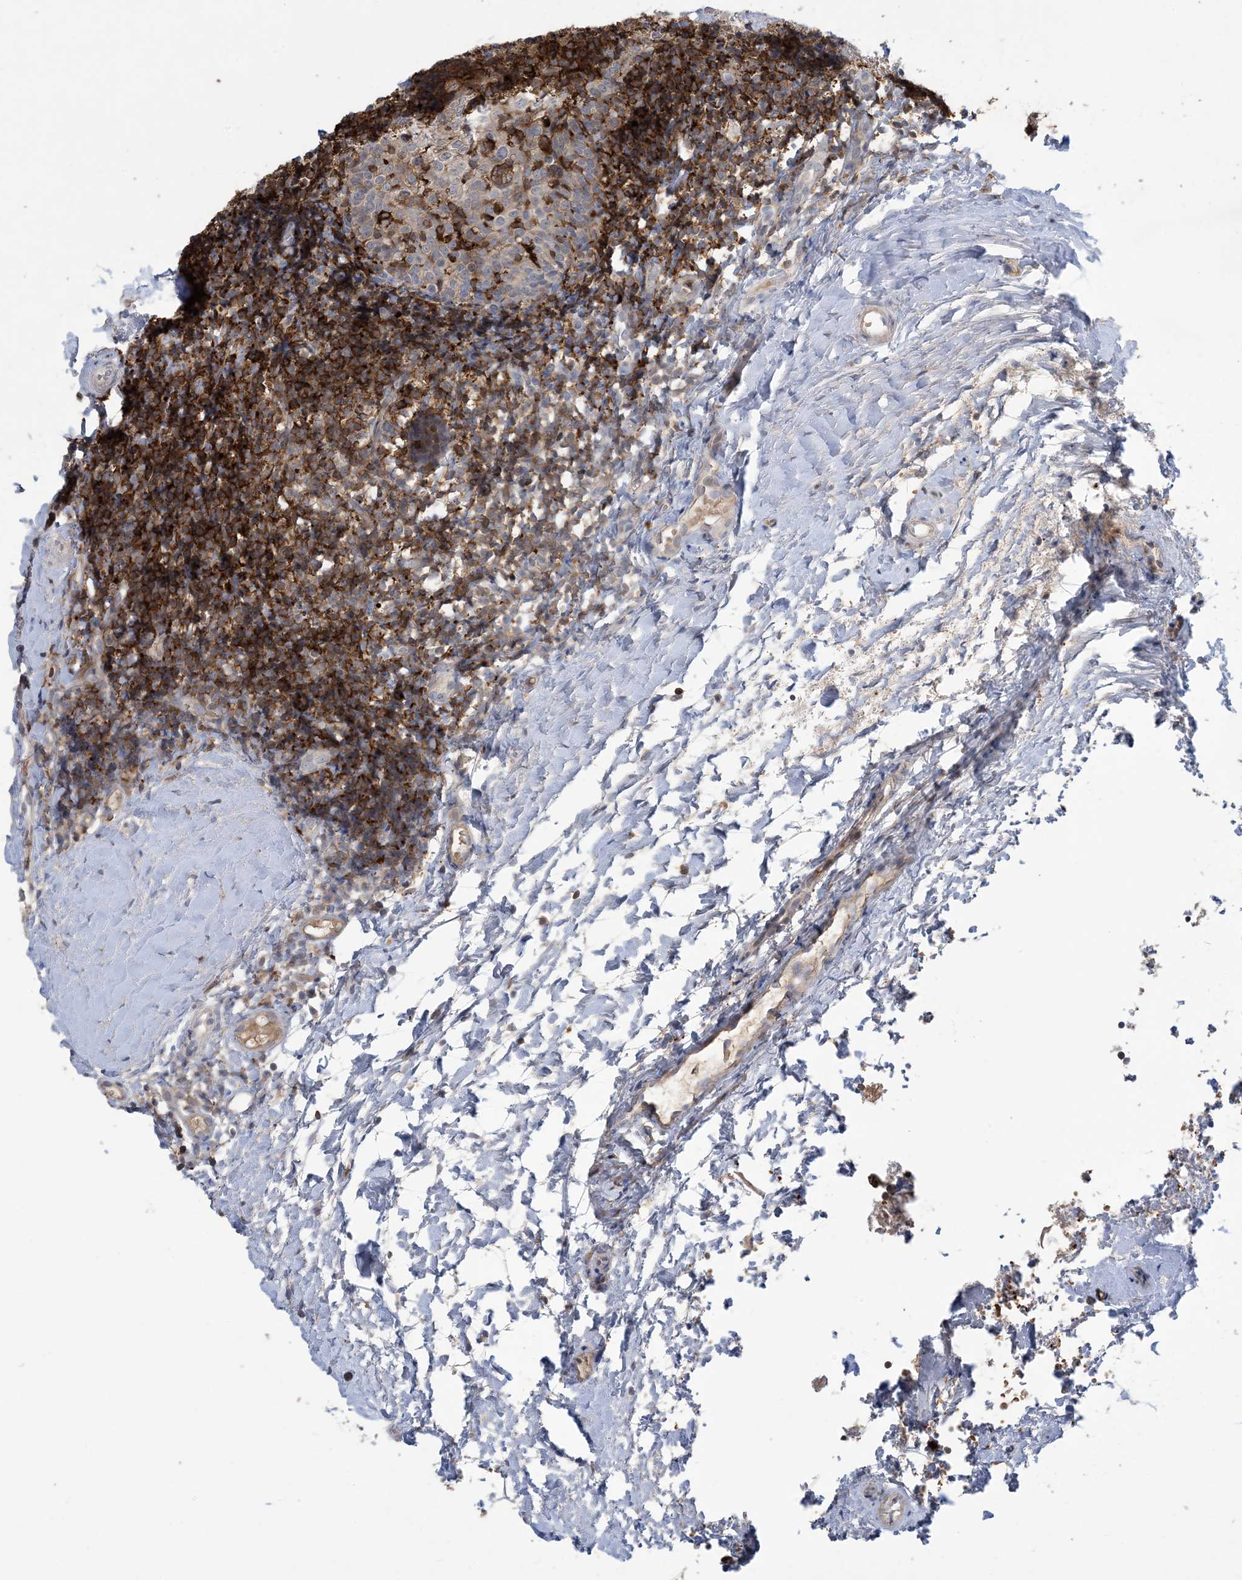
{"staining": {"intensity": "strong", "quantity": ">75%", "location": "cytoplasmic/membranous"}, "tissue": "tonsil", "cell_type": "Non-germinal center cells", "image_type": "normal", "snomed": [{"axis": "morphology", "description": "Normal tissue, NOS"}, {"axis": "topography", "description": "Tonsil"}], "caption": "Approximately >75% of non-germinal center cells in benign human tonsil show strong cytoplasmic/membranous protein staining as visualized by brown immunohistochemical staining.", "gene": "AK9", "patient": {"sex": "female", "age": 19}}